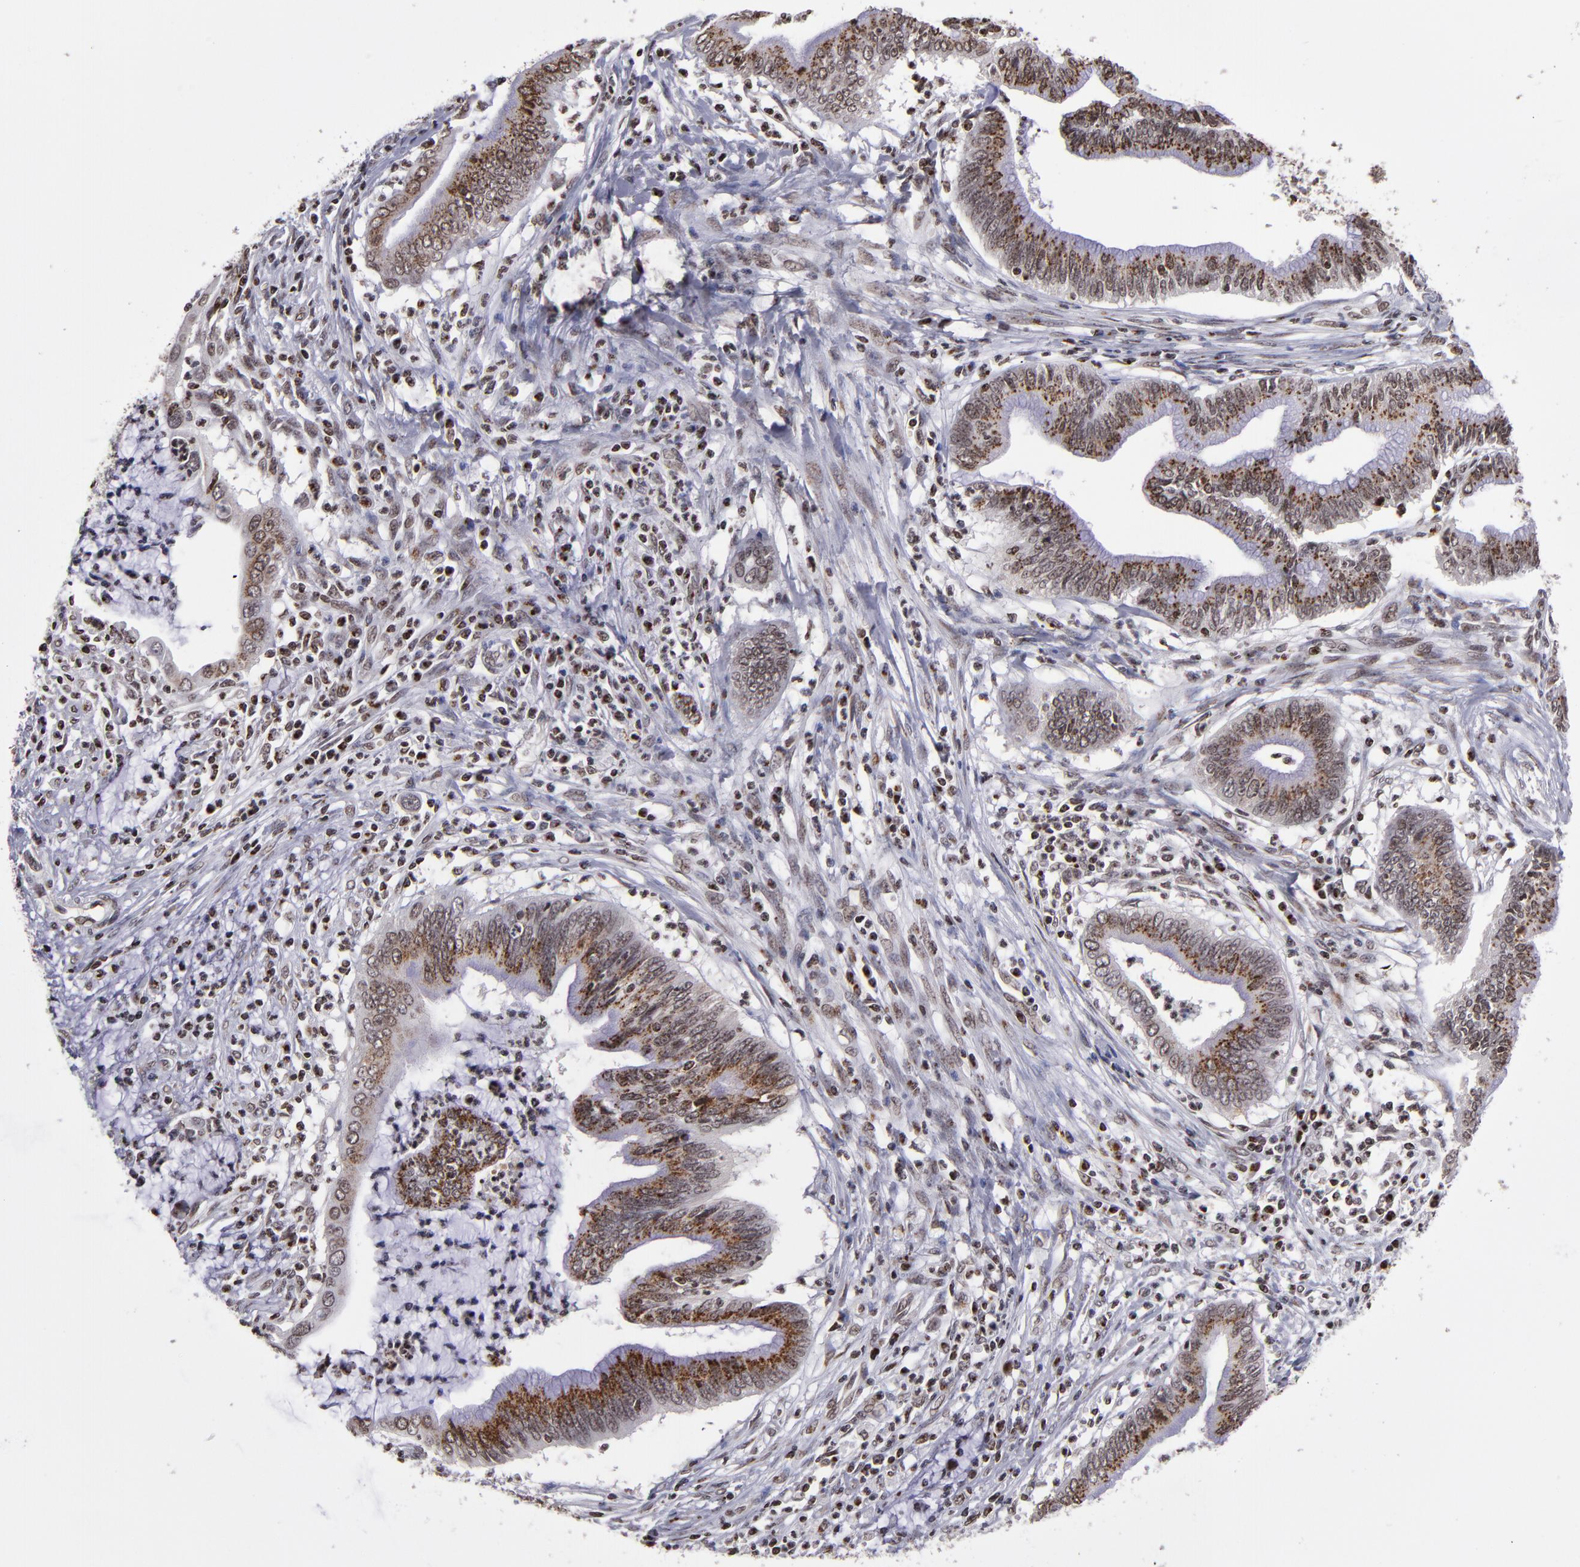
{"staining": {"intensity": "strong", "quantity": ">75%", "location": "cytoplasmic/membranous,nuclear"}, "tissue": "cervical cancer", "cell_type": "Tumor cells", "image_type": "cancer", "snomed": [{"axis": "morphology", "description": "Adenocarcinoma, NOS"}, {"axis": "topography", "description": "Cervix"}], "caption": "Protein staining of cervical adenocarcinoma tissue shows strong cytoplasmic/membranous and nuclear staining in approximately >75% of tumor cells.", "gene": "CSDC2", "patient": {"sex": "female", "age": 36}}